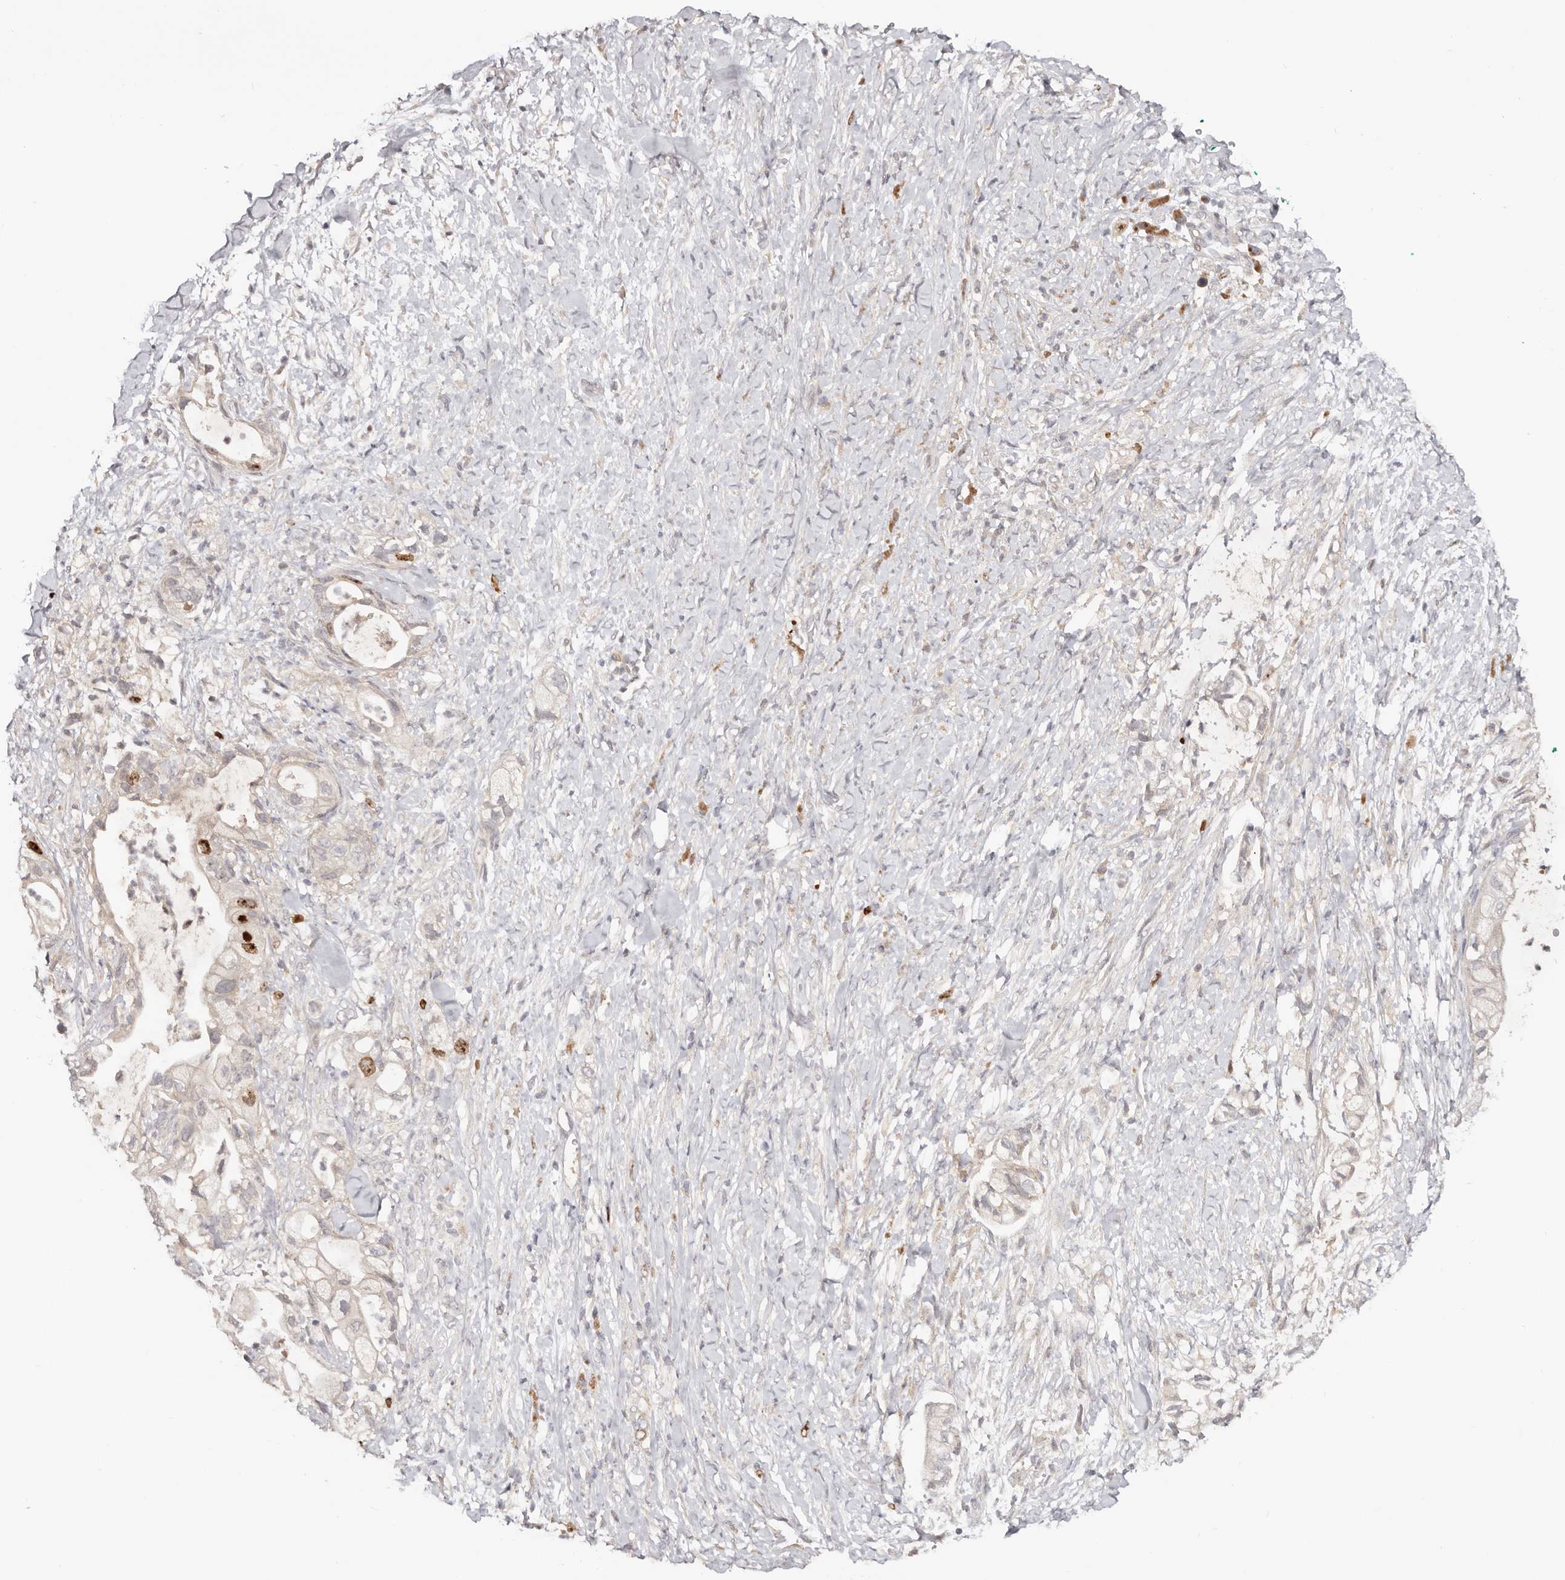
{"staining": {"intensity": "moderate", "quantity": "<25%", "location": "nuclear"}, "tissue": "pancreatic cancer", "cell_type": "Tumor cells", "image_type": "cancer", "snomed": [{"axis": "morphology", "description": "Adenocarcinoma, NOS"}, {"axis": "topography", "description": "Pancreas"}], "caption": "Human adenocarcinoma (pancreatic) stained with a brown dye displays moderate nuclear positive expression in approximately <25% of tumor cells.", "gene": "CCDC190", "patient": {"sex": "male", "age": 53}}